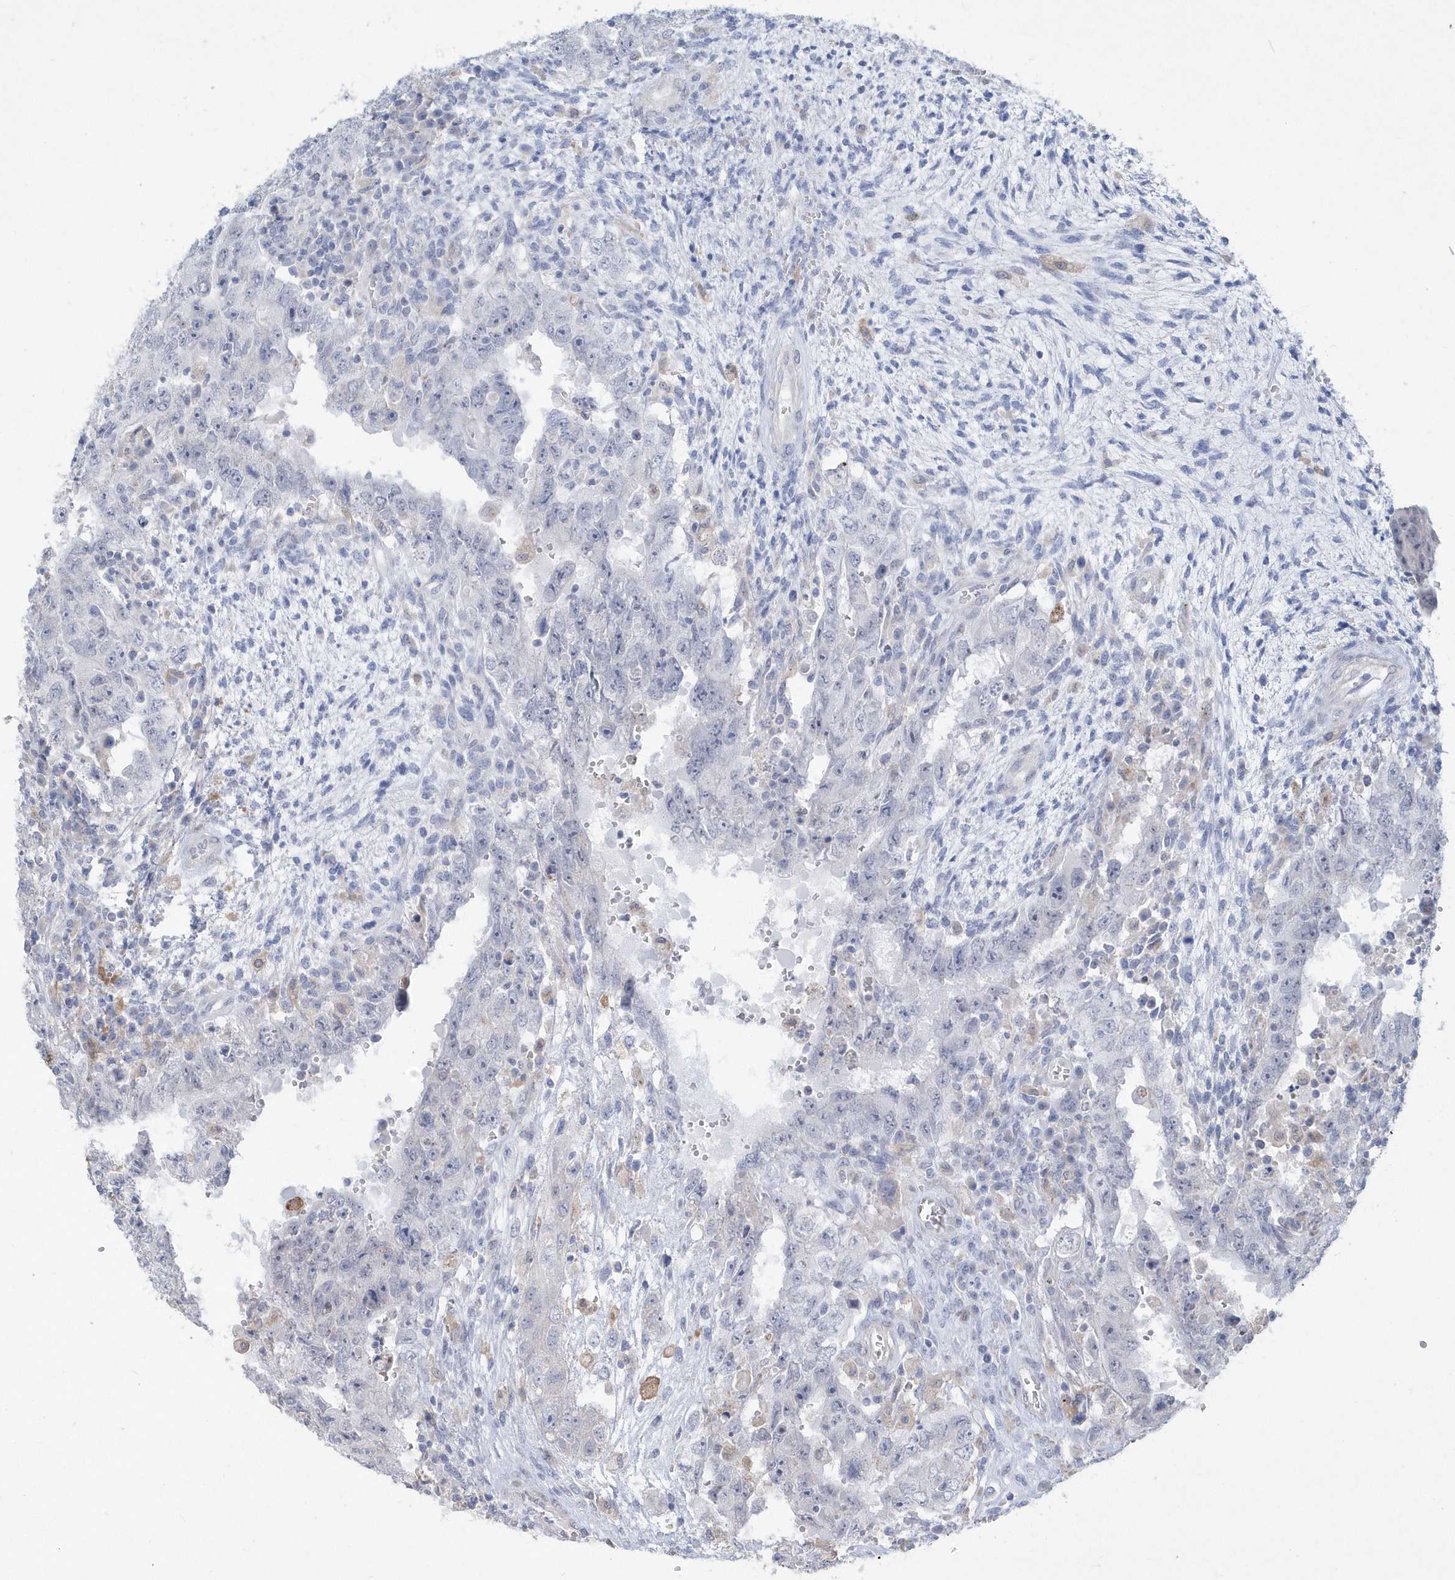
{"staining": {"intensity": "negative", "quantity": "none", "location": "none"}, "tissue": "testis cancer", "cell_type": "Tumor cells", "image_type": "cancer", "snomed": [{"axis": "morphology", "description": "Carcinoma, Embryonal, NOS"}, {"axis": "topography", "description": "Testis"}], "caption": "This is an immunohistochemistry image of human embryonal carcinoma (testis). There is no staining in tumor cells.", "gene": "TSPEAR", "patient": {"sex": "male", "age": 26}}